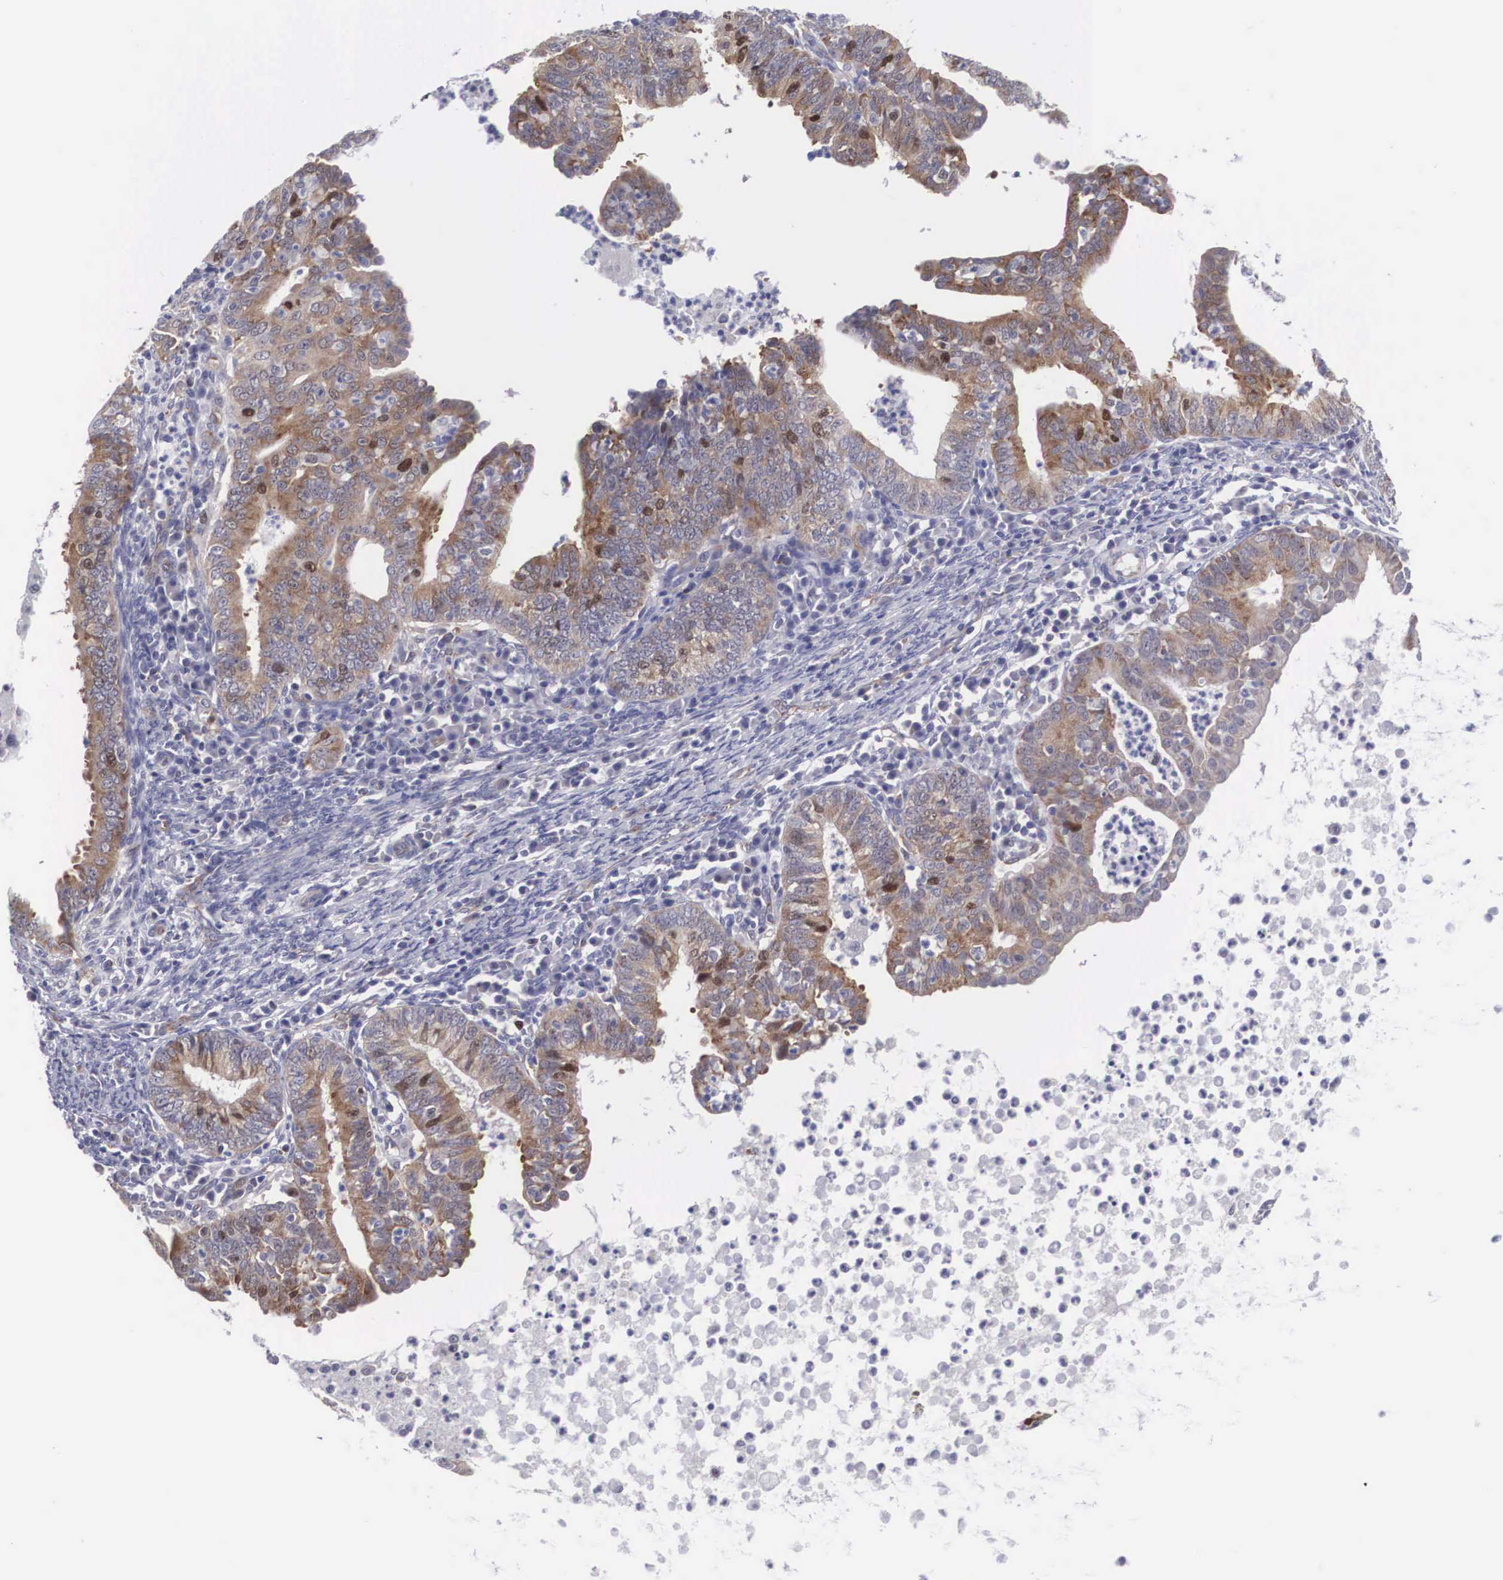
{"staining": {"intensity": "moderate", "quantity": "<25%", "location": "nuclear"}, "tissue": "endometrial cancer", "cell_type": "Tumor cells", "image_type": "cancer", "snomed": [{"axis": "morphology", "description": "Adenocarcinoma, NOS"}, {"axis": "topography", "description": "Endometrium"}], "caption": "Immunohistochemical staining of endometrial cancer exhibits moderate nuclear protein staining in approximately <25% of tumor cells. (DAB IHC with brightfield microscopy, high magnification).", "gene": "MAST4", "patient": {"sex": "female", "age": 66}}